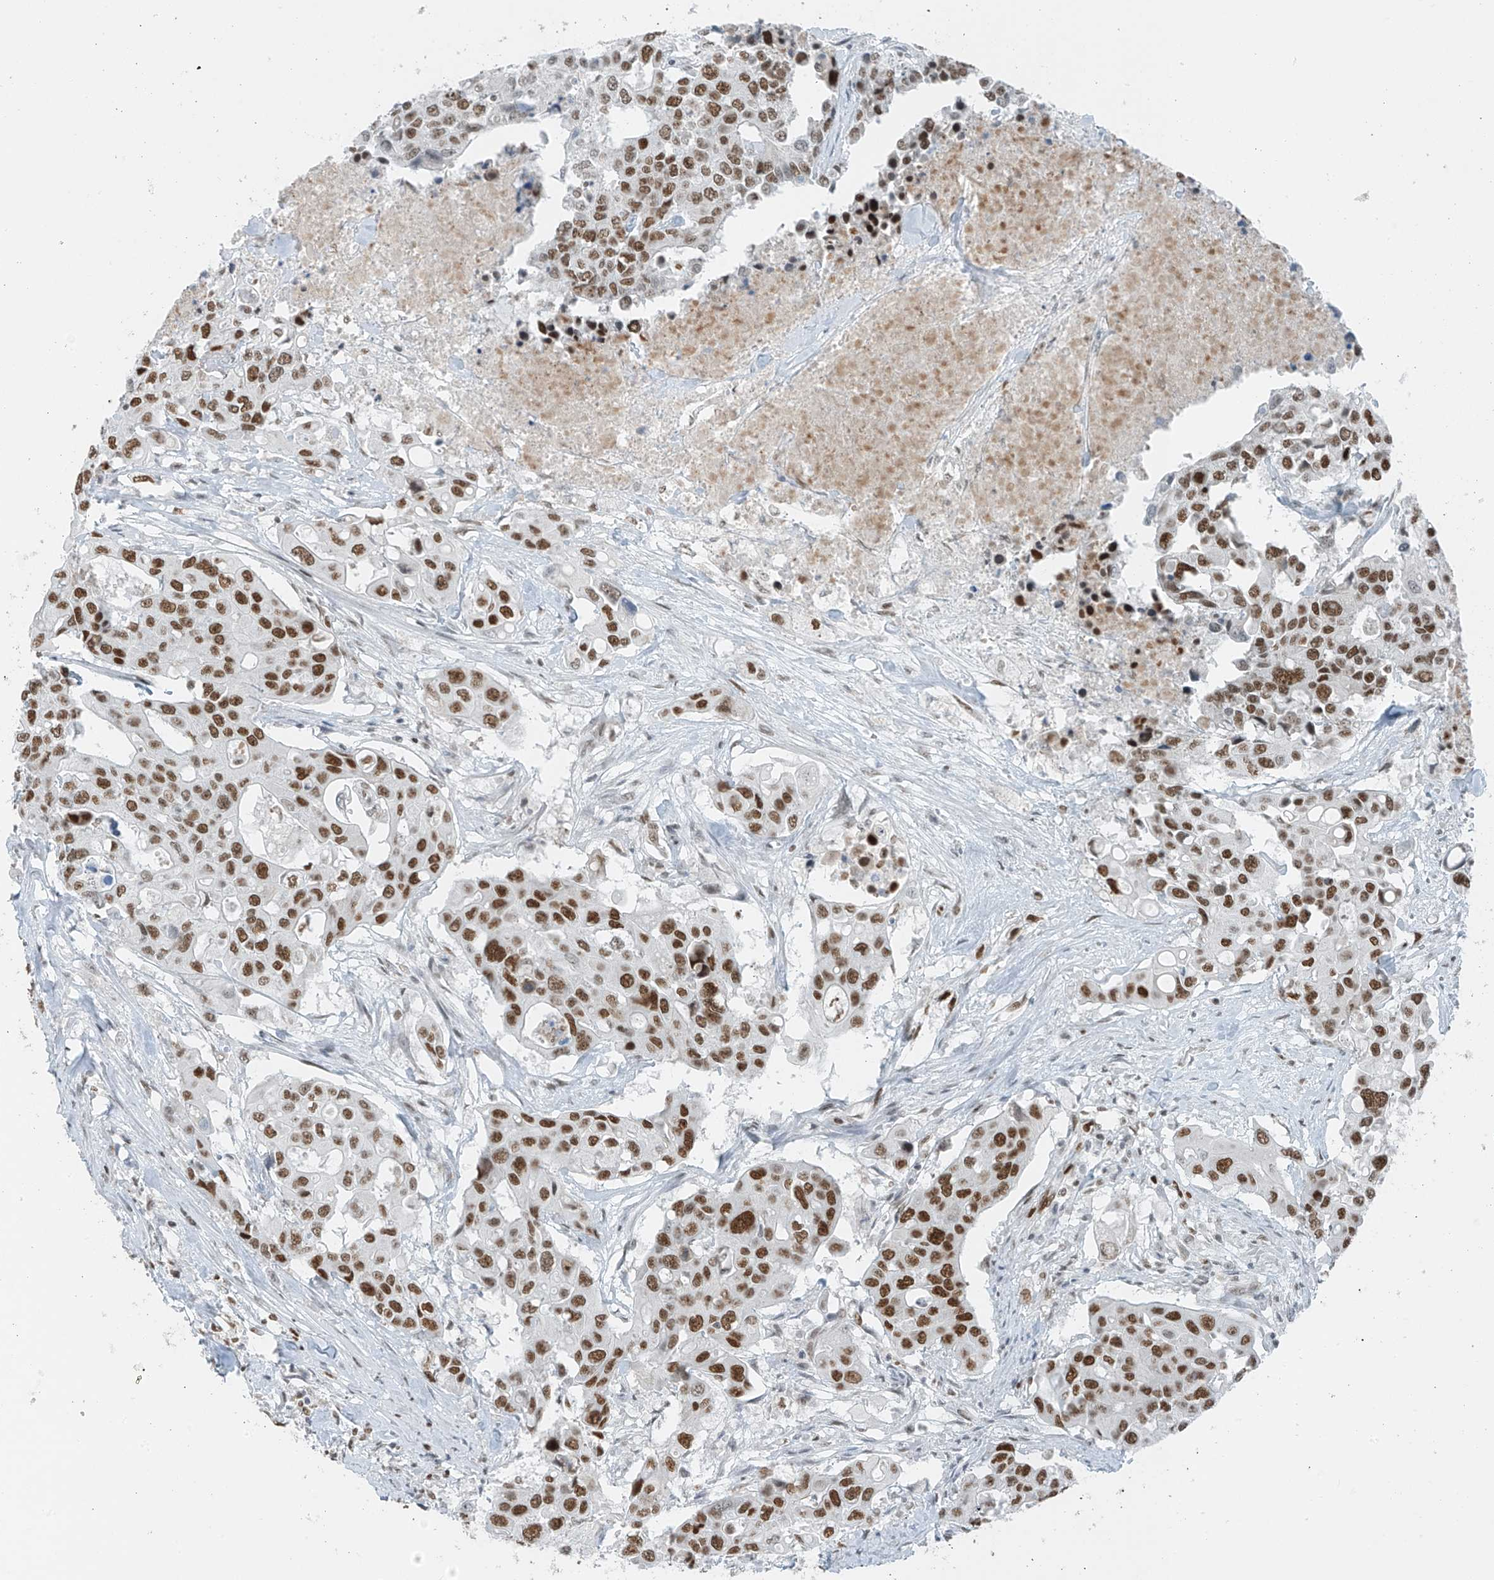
{"staining": {"intensity": "strong", "quantity": ">75%", "location": "nuclear"}, "tissue": "colorectal cancer", "cell_type": "Tumor cells", "image_type": "cancer", "snomed": [{"axis": "morphology", "description": "Adenocarcinoma, NOS"}, {"axis": "topography", "description": "Colon"}], "caption": "Tumor cells demonstrate strong nuclear positivity in approximately >75% of cells in adenocarcinoma (colorectal).", "gene": "WRNIP1", "patient": {"sex": "male", "age": 77}}